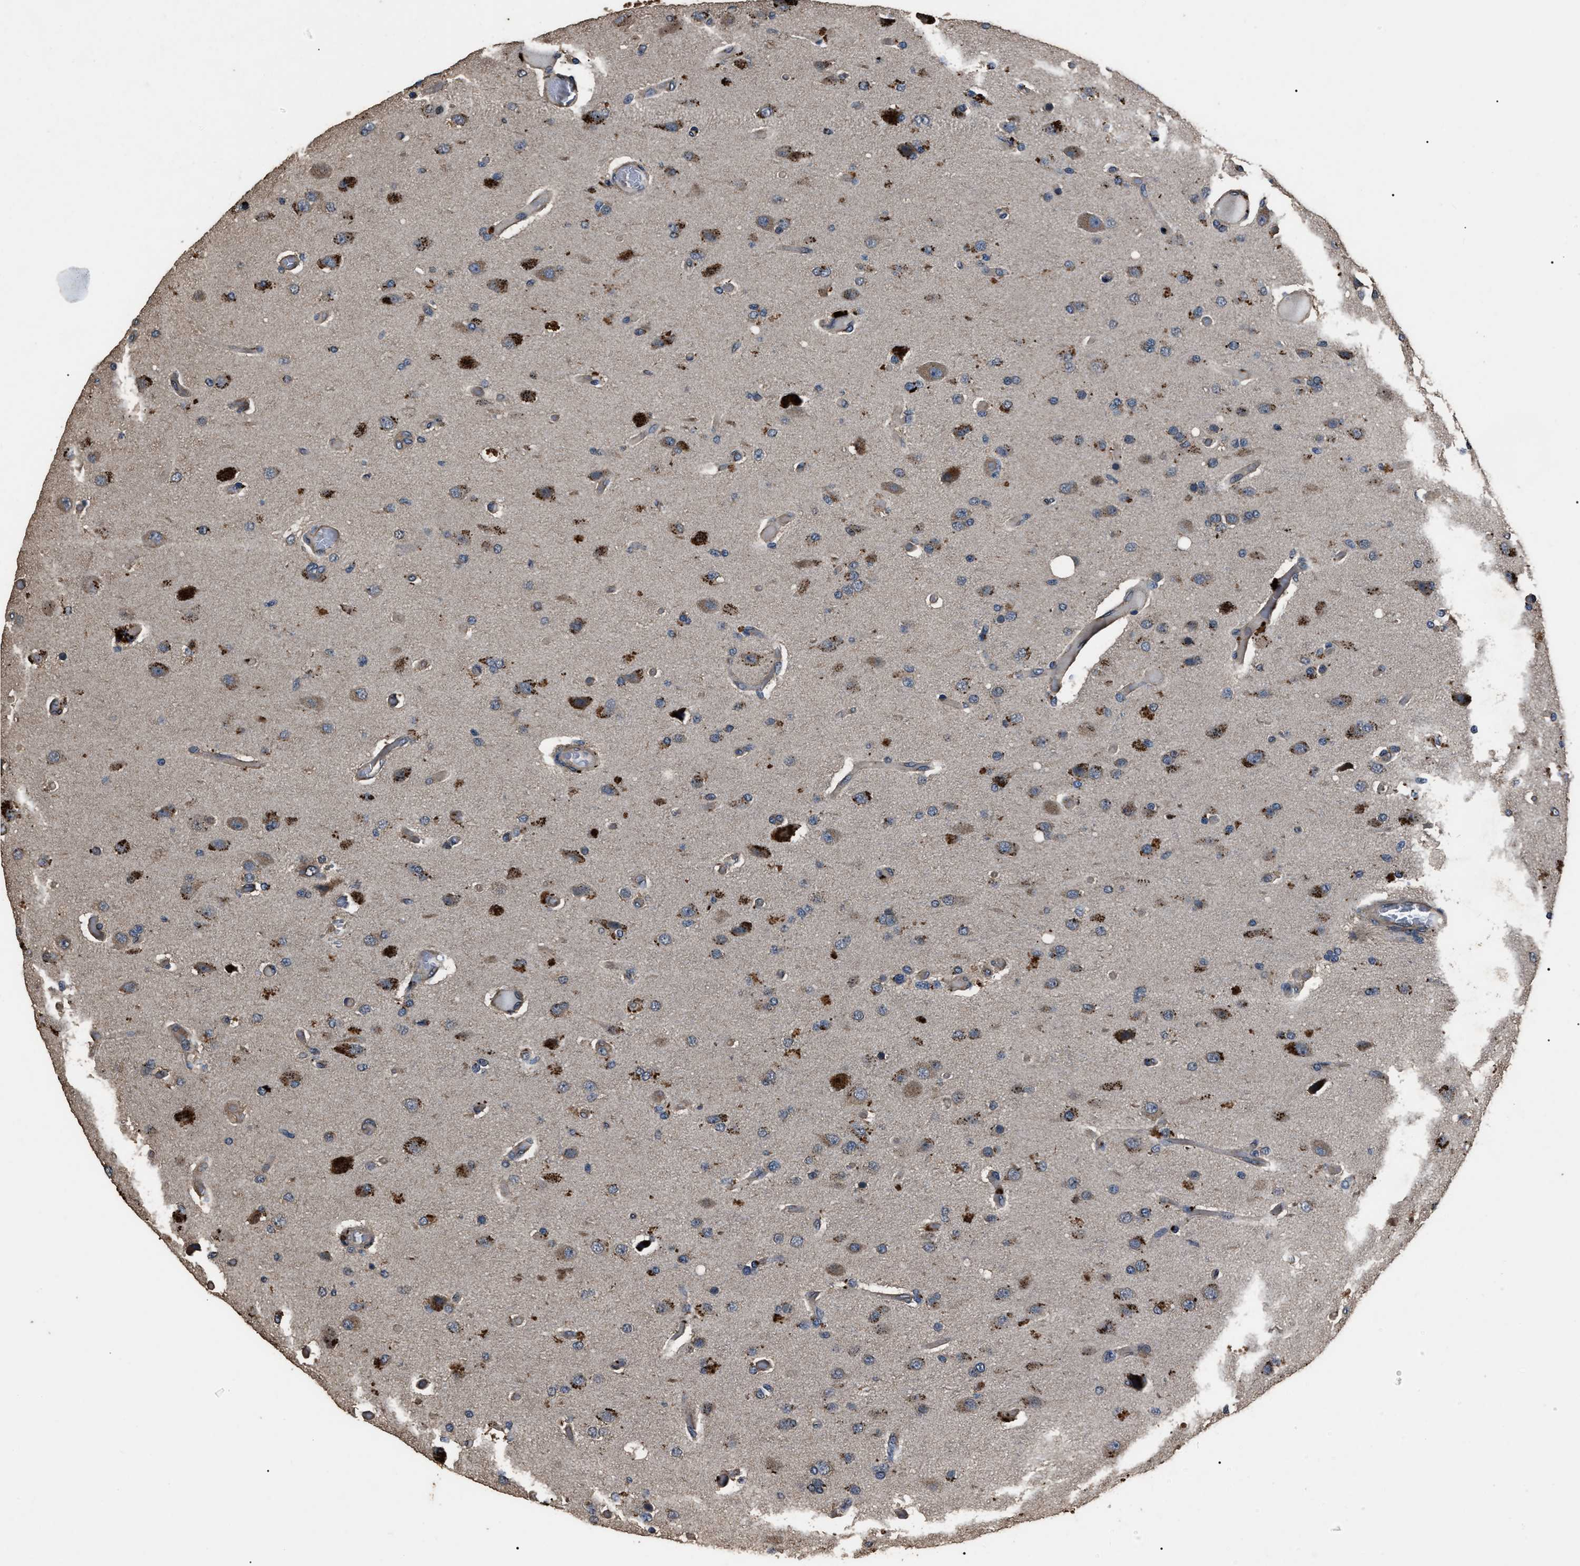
{"staining": {"intensity": "strong", "quantity": "25%-75%", "location": "cytoplasmic/membranous"}, "tissue": "glioma", "cell_type": "Tumor cells", "image_type": "cancer", "snomed": [{"axis": "morphology", "description": "Normal tissue, NOS"}, {"axis": "morphology", "description": "Glioma, malignant, High grade"}, {"axis": "topography", "description": "Cerebral cortex"}], "caption": "Protein expression analysis of human malignant glioma (high-grade) reveals strong cytoplasmic/membranous positivity in about 25%-75% of tumor cells.", "gene": "RNF216", "patient": {"sex": "male", "age": 77}}